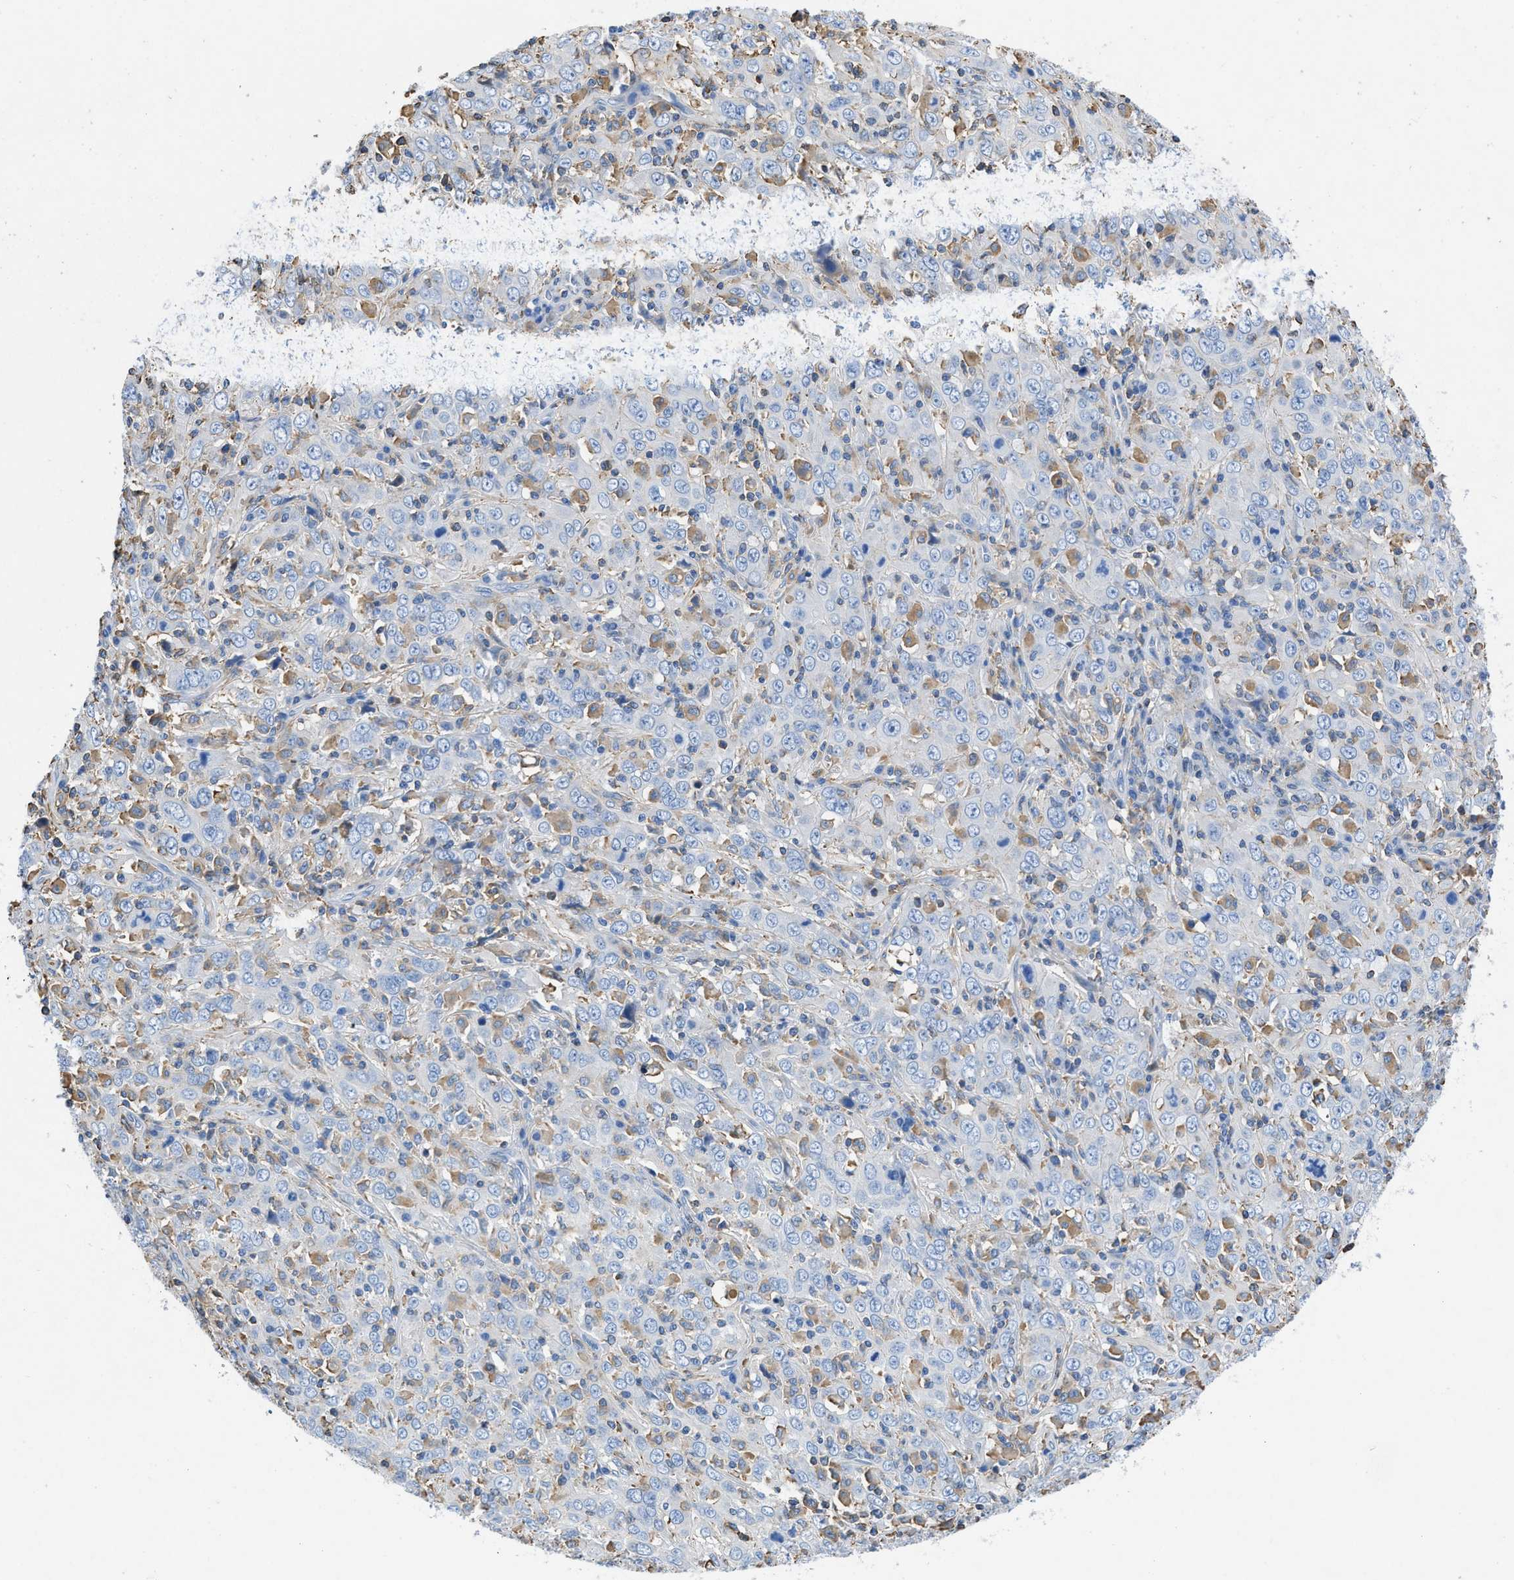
{"staining": {"intensity": "negative", "quantity": "none", "location": "none"}, "tissue": "cervical cancer", "cell_type": "Tumor cells", "image_type": "cancer", "snomed": [{"axis": "morphology", "description": "Squamous cell carcinoma, NOS"}, {"axis": "topography", "description": "Cervix"}], "caption": "There is no significant staining in tumor cells of cervical cancer.", "gene": "ATP6V0D1", "patient": {"sex": "female", "age": 46}}